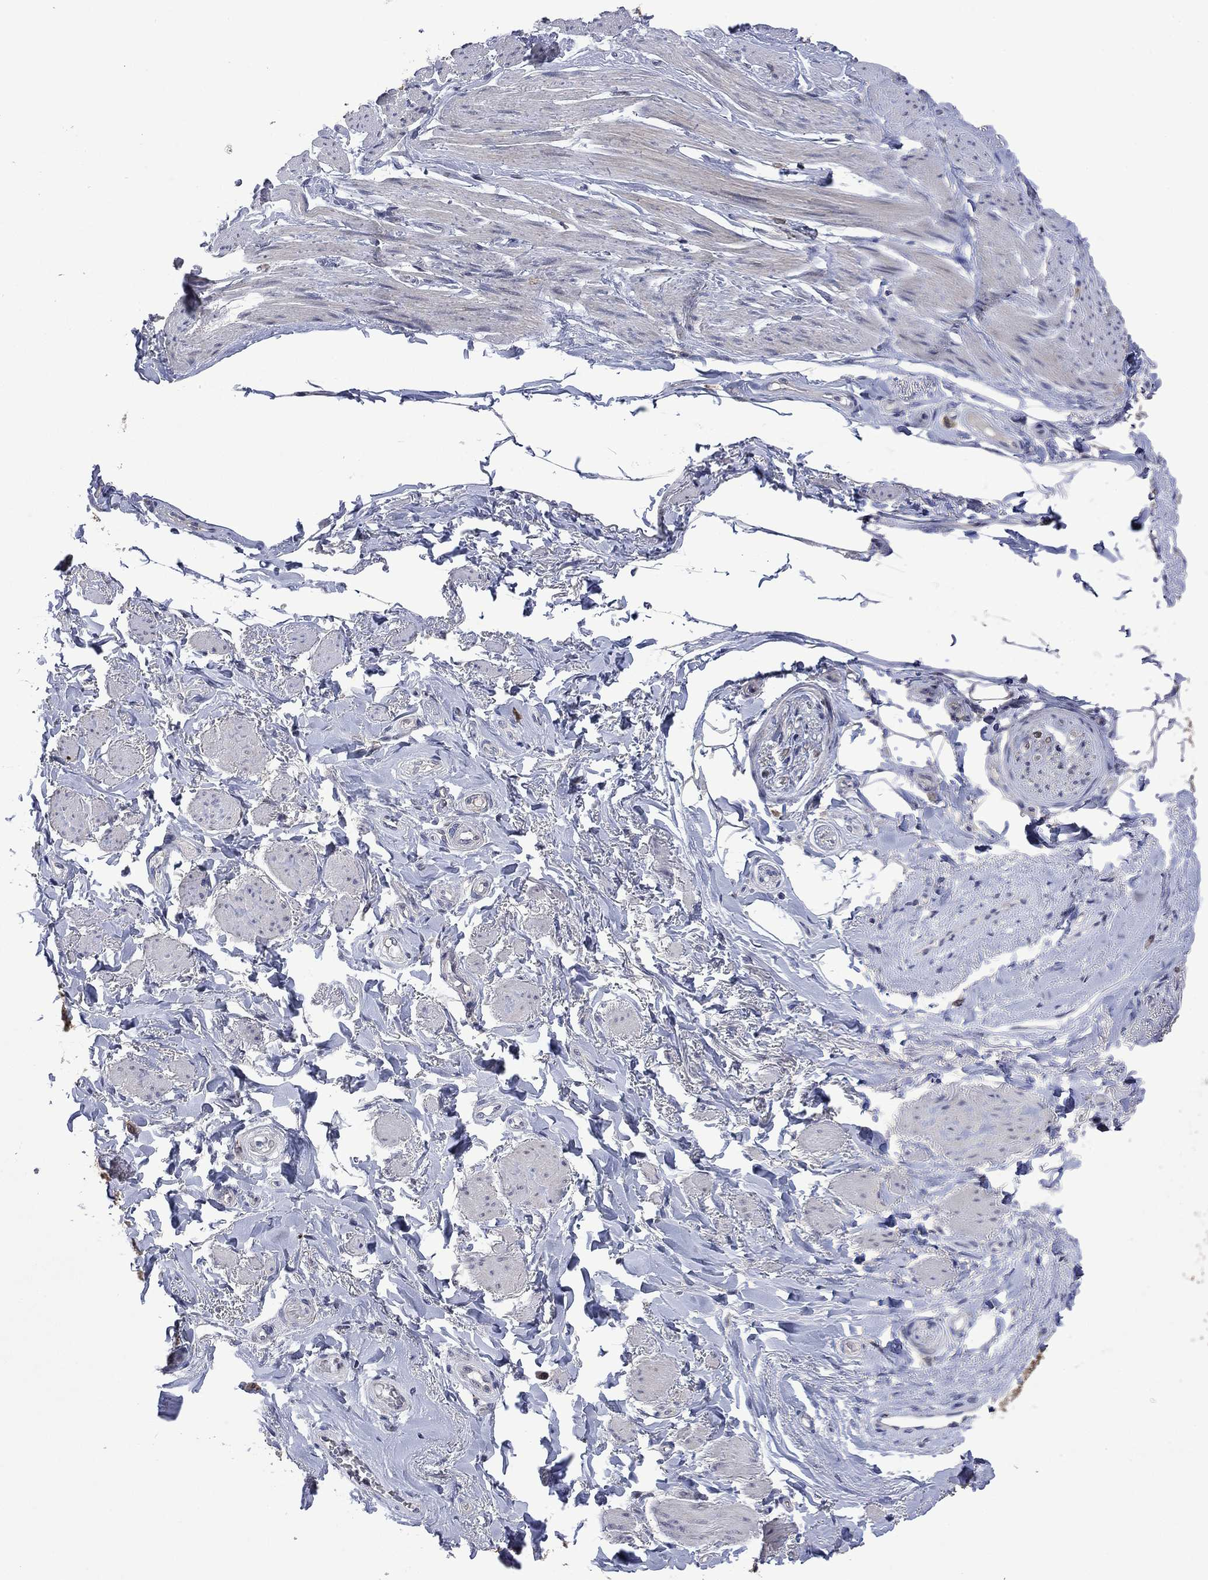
{"staining": {"intensity": "negative", "quantity": "none", "location": "none"}, "tissue": "soft tissue", "cell_type": "Fibroblasts", "image_type": "normal", "snomed": [{"axis": "morphology", "description": "Normal tissue, NOS"}, {"axis": "topography", "description": "Skeletal muscle"}, {"axis": "topography", "description": "Anal"}, {"axis": "topography", "description": "Peripheral nerve tissue"}], "caption": "Normal soft tissue was stained to show a protein in brown. There is no significant expression in fibroblasts. (IHC, brightfield microscopy, high magnification).", "gene": "PHKA1", "patient": {"sex": "male", "age": 53}}